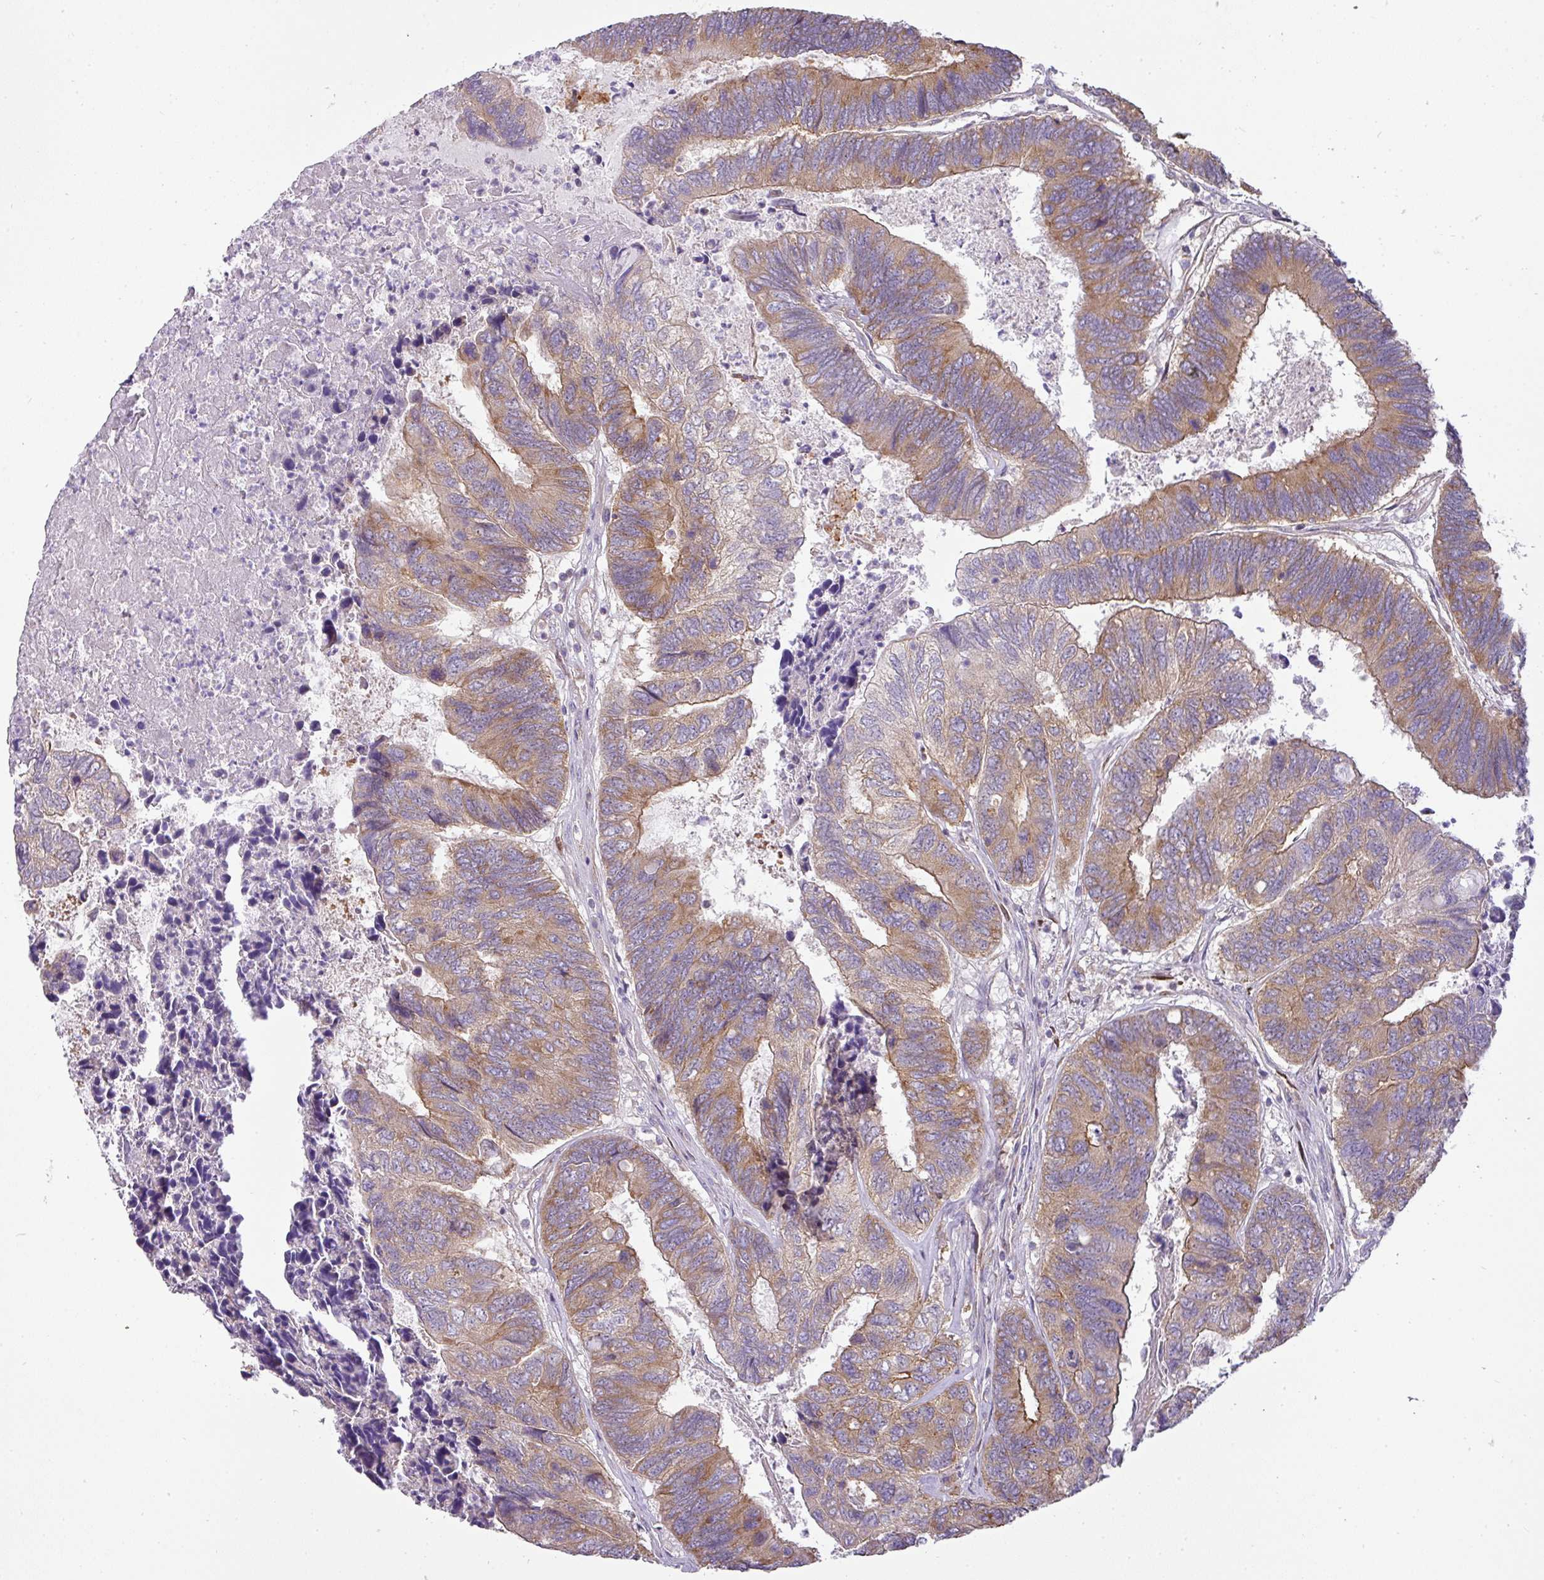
{"staining": {"intensity": "moderate", "quantity": ">75%", "location": "cytoplasmic/membranous"}, "tissue": "colorectal cancer", "cell_type": "Tumor cells", "image_type": "cancer", "snomed": [{"axis": "morphology", "description": "Adenocarcinoma, NOS"}, {"axis": "topography", "description": "Colon"}], "caption": "About >75% of tumor cells in human colorectal cancer (adenocarcinoma) show moderate cytoplasmic/membranous protein staining as visualized by brown immunohistochemical staining.", "gene": "ZNF211", "patient": {"sex": "female", "age": 67}}